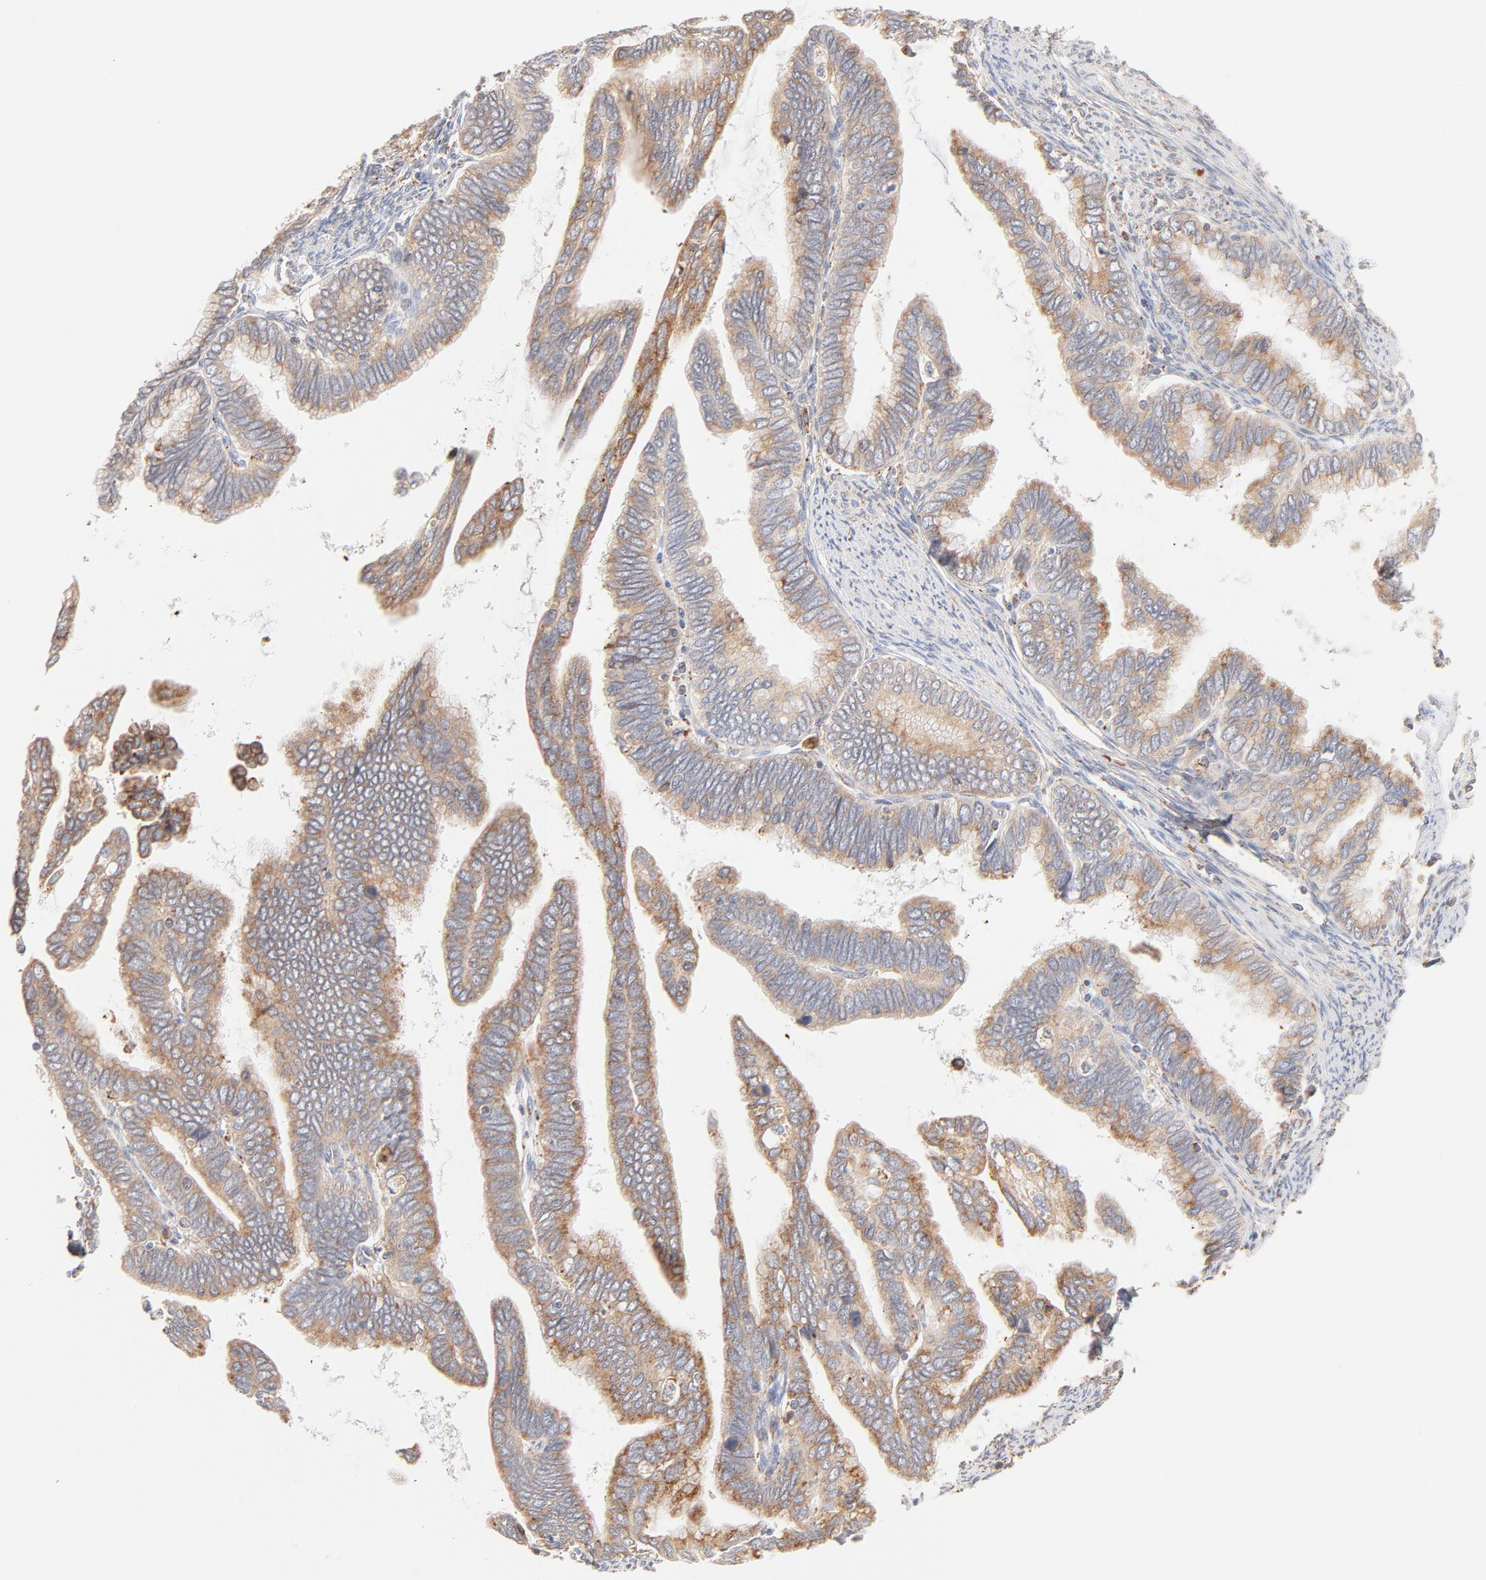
{"staining": {"intensity": "moderate", "quantity": ">75%", "location": "cytoplasmic/membranous"}, "tissue": "cervical cancer", "cell_type": "Tumor cells", "image_type": "cancer", "snomed": [{"axis": "morphology", "description": "Adenocarcinoma, NOS"}, {"axis": "topography", "description": "Cervix"}], "caption": "Cervical cancer (adenocarcinoma) stained with a protein marker demonstrates moderate staining in tumor cells.", "gene": "PARP12", "patient": {"sex": "female", "age": 49}}